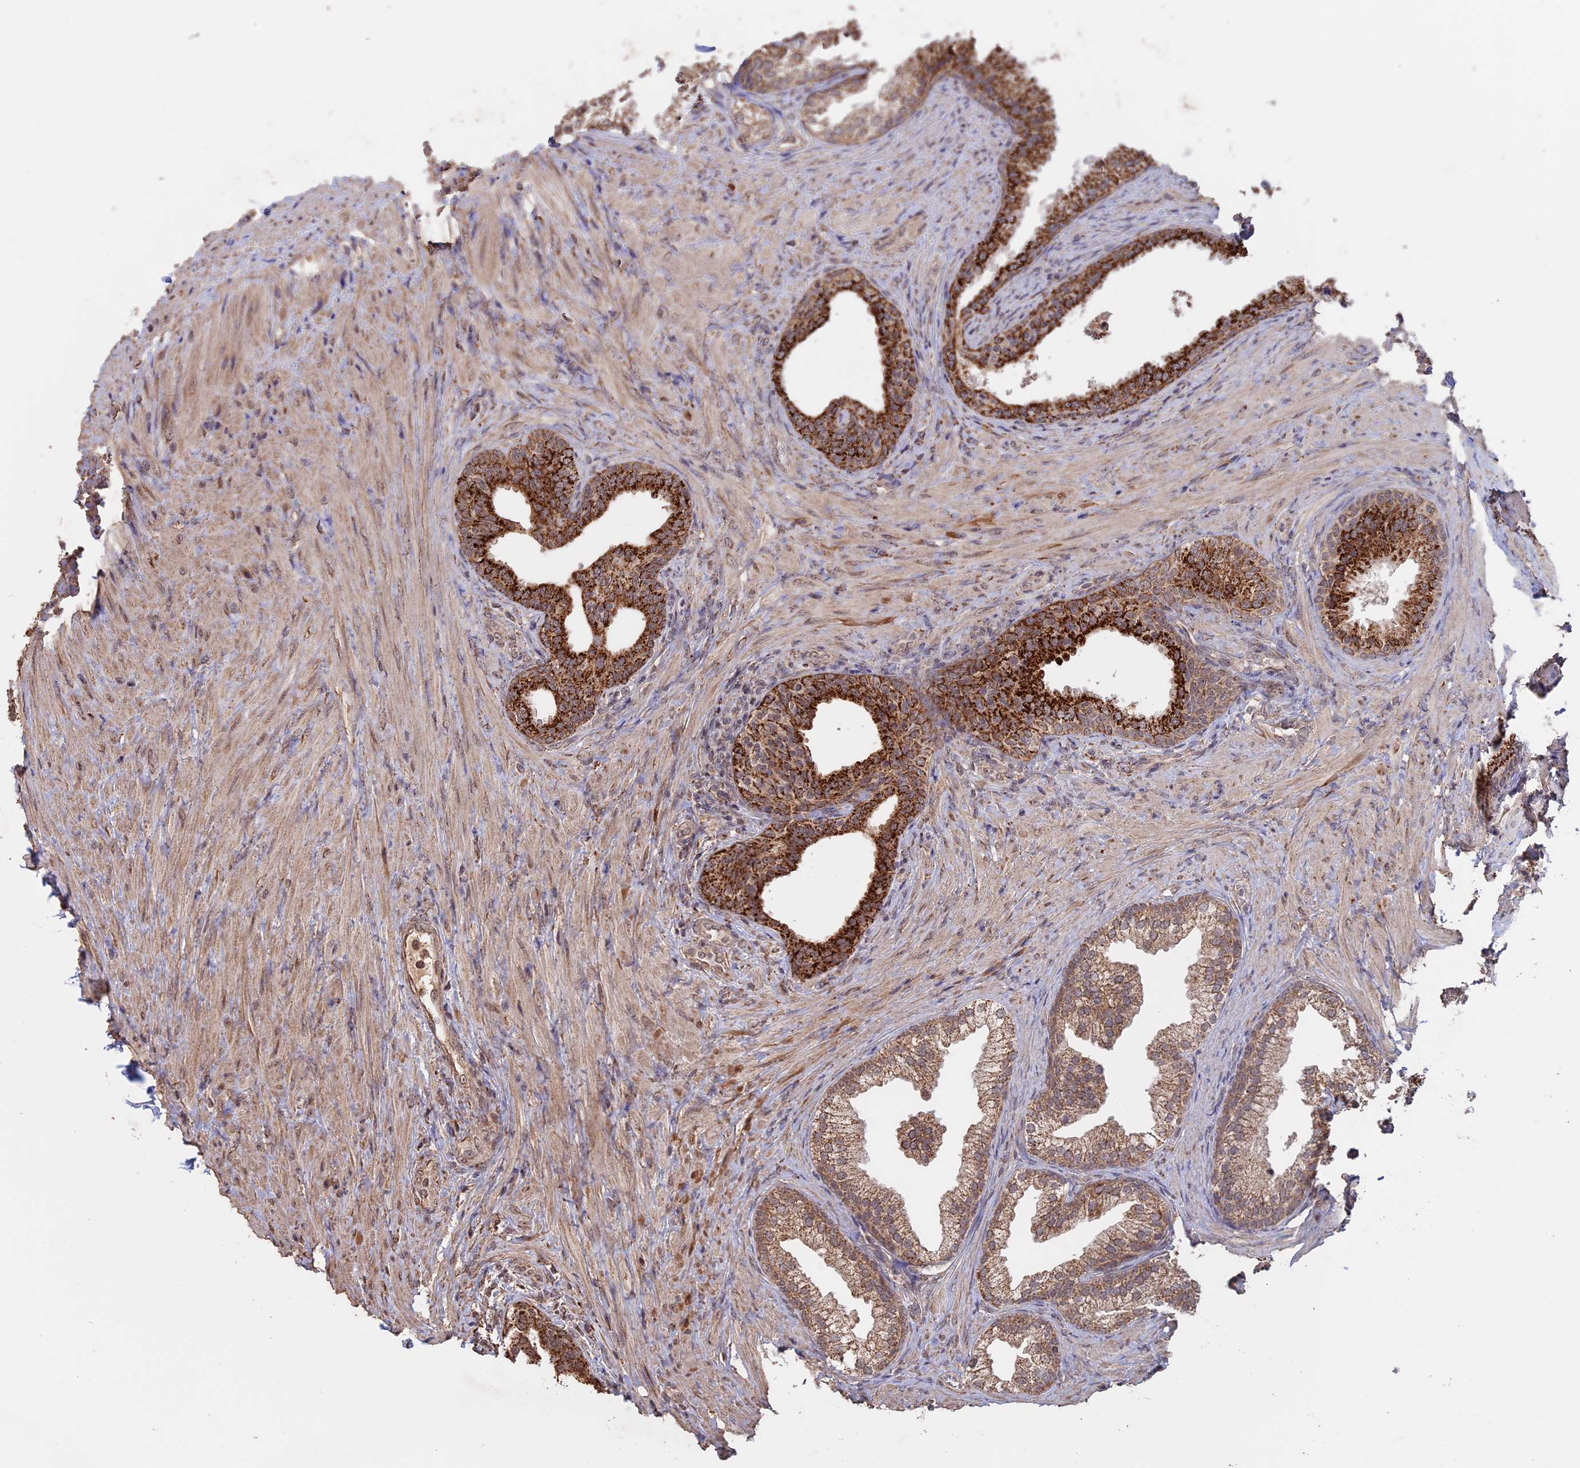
{"staining": {"intensity": "strong", "quantity": ">75%", "location": "cytoplasmic/membranous"}, "tissue": "prostate", "cell_type": "Glandular cells", "image_type": "normal", "snomed": [{"axis": "morphology", "description": "Normal tissue, NOS"}, {"axis": "topography", "description": "Prostate"}], "caption": "Human prostate stained with a brown dye shows strong cytoplasmic/membranous positive positivity in about >75% of glandular cells.", "gene": "FAM210B", "patient": {"sex": "male", "age": 76}}